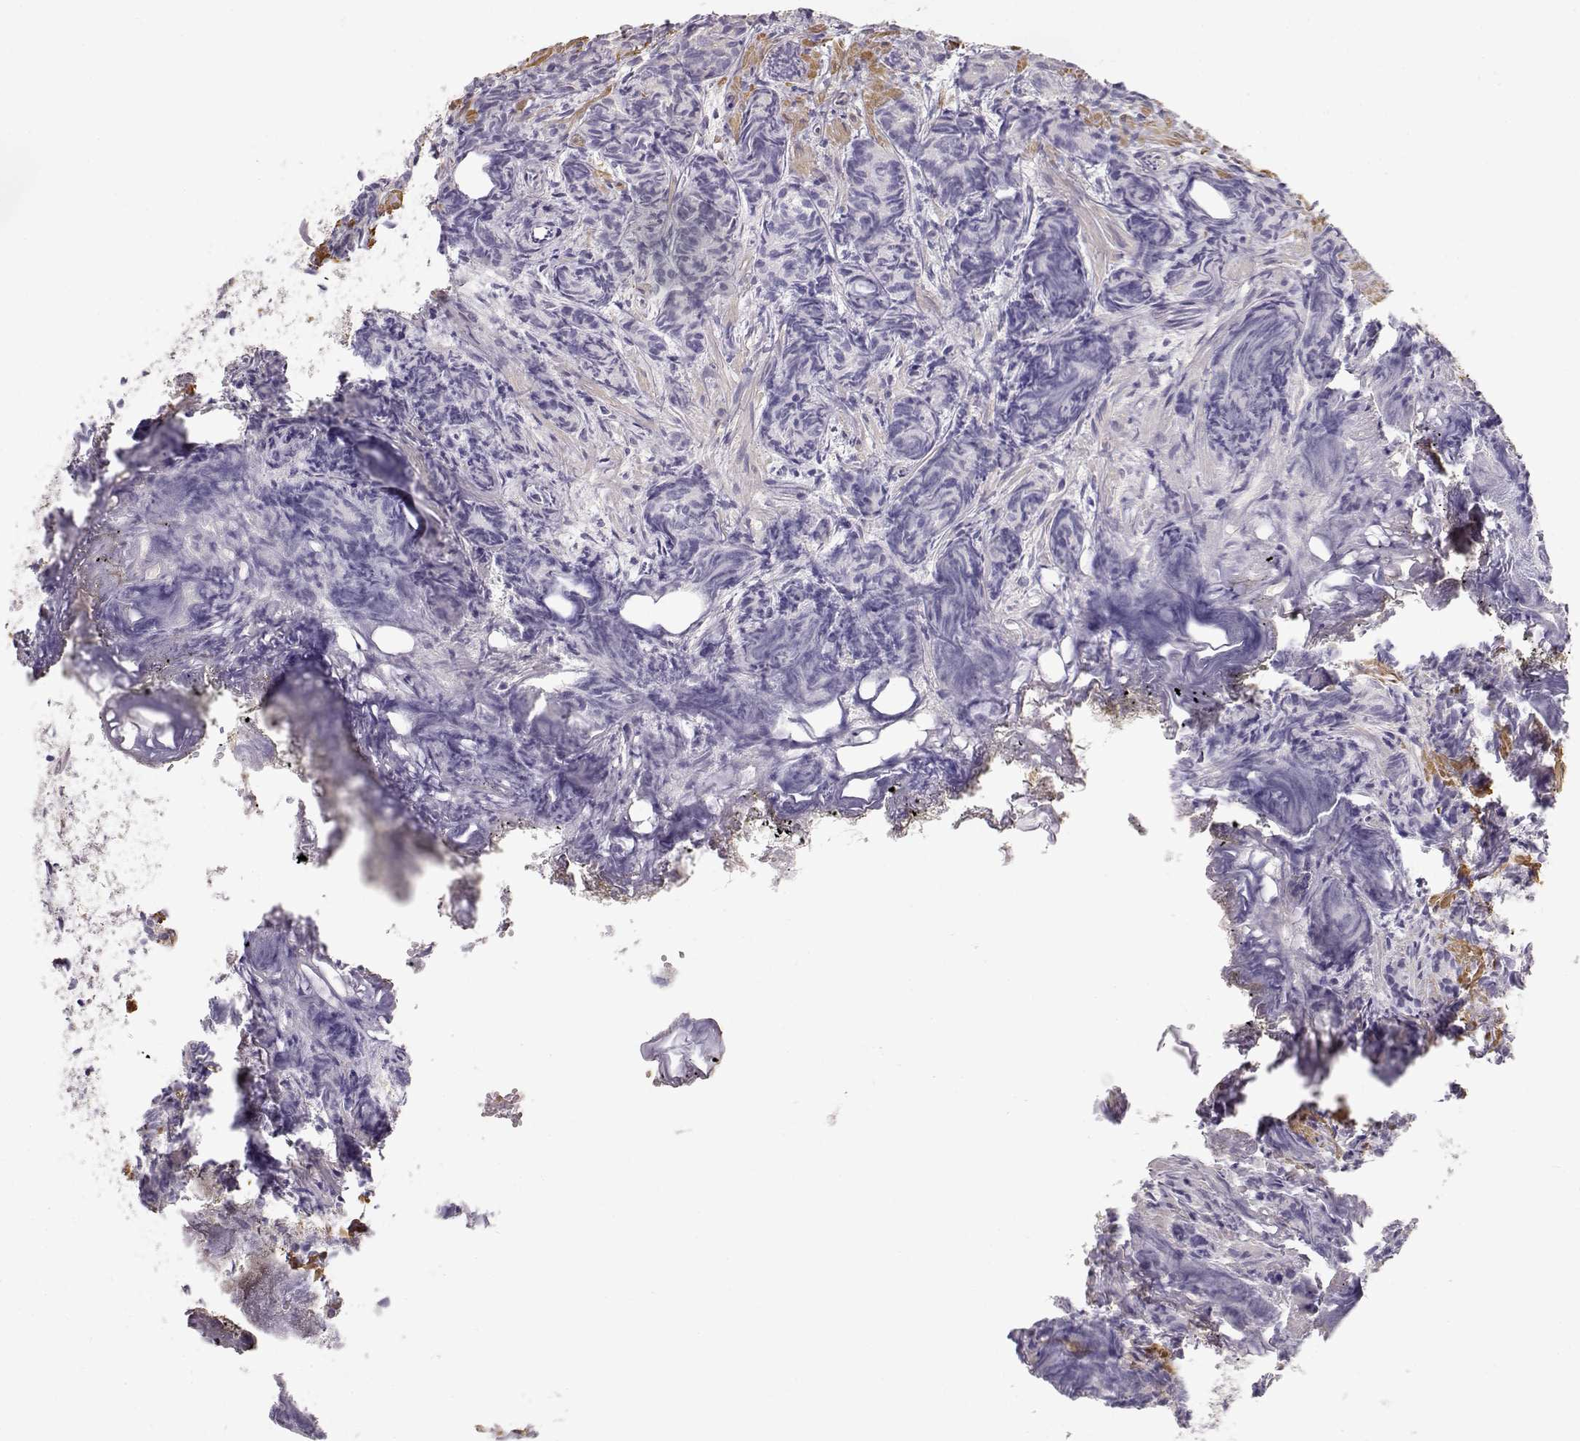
{"staining": {"intensity": "negative", "quantity": "none", "location": "none"}, "tissue": "prostate cancer", "cell_type": "Tumor cells", "image_type": "cancer", "snomed": [{"axis": "morphology", "description": "Adenocarcinoma, High grade"}, {"axis": "topography", "description": "Prostate"}], "caption": "Immunohistochemistry (IHC) of prostate adenocarcinoma (high-grade) exhibits no positivity in tumor cells.", "gene": "DAPL1", "patient": {"sex": "male", "age": 84}}